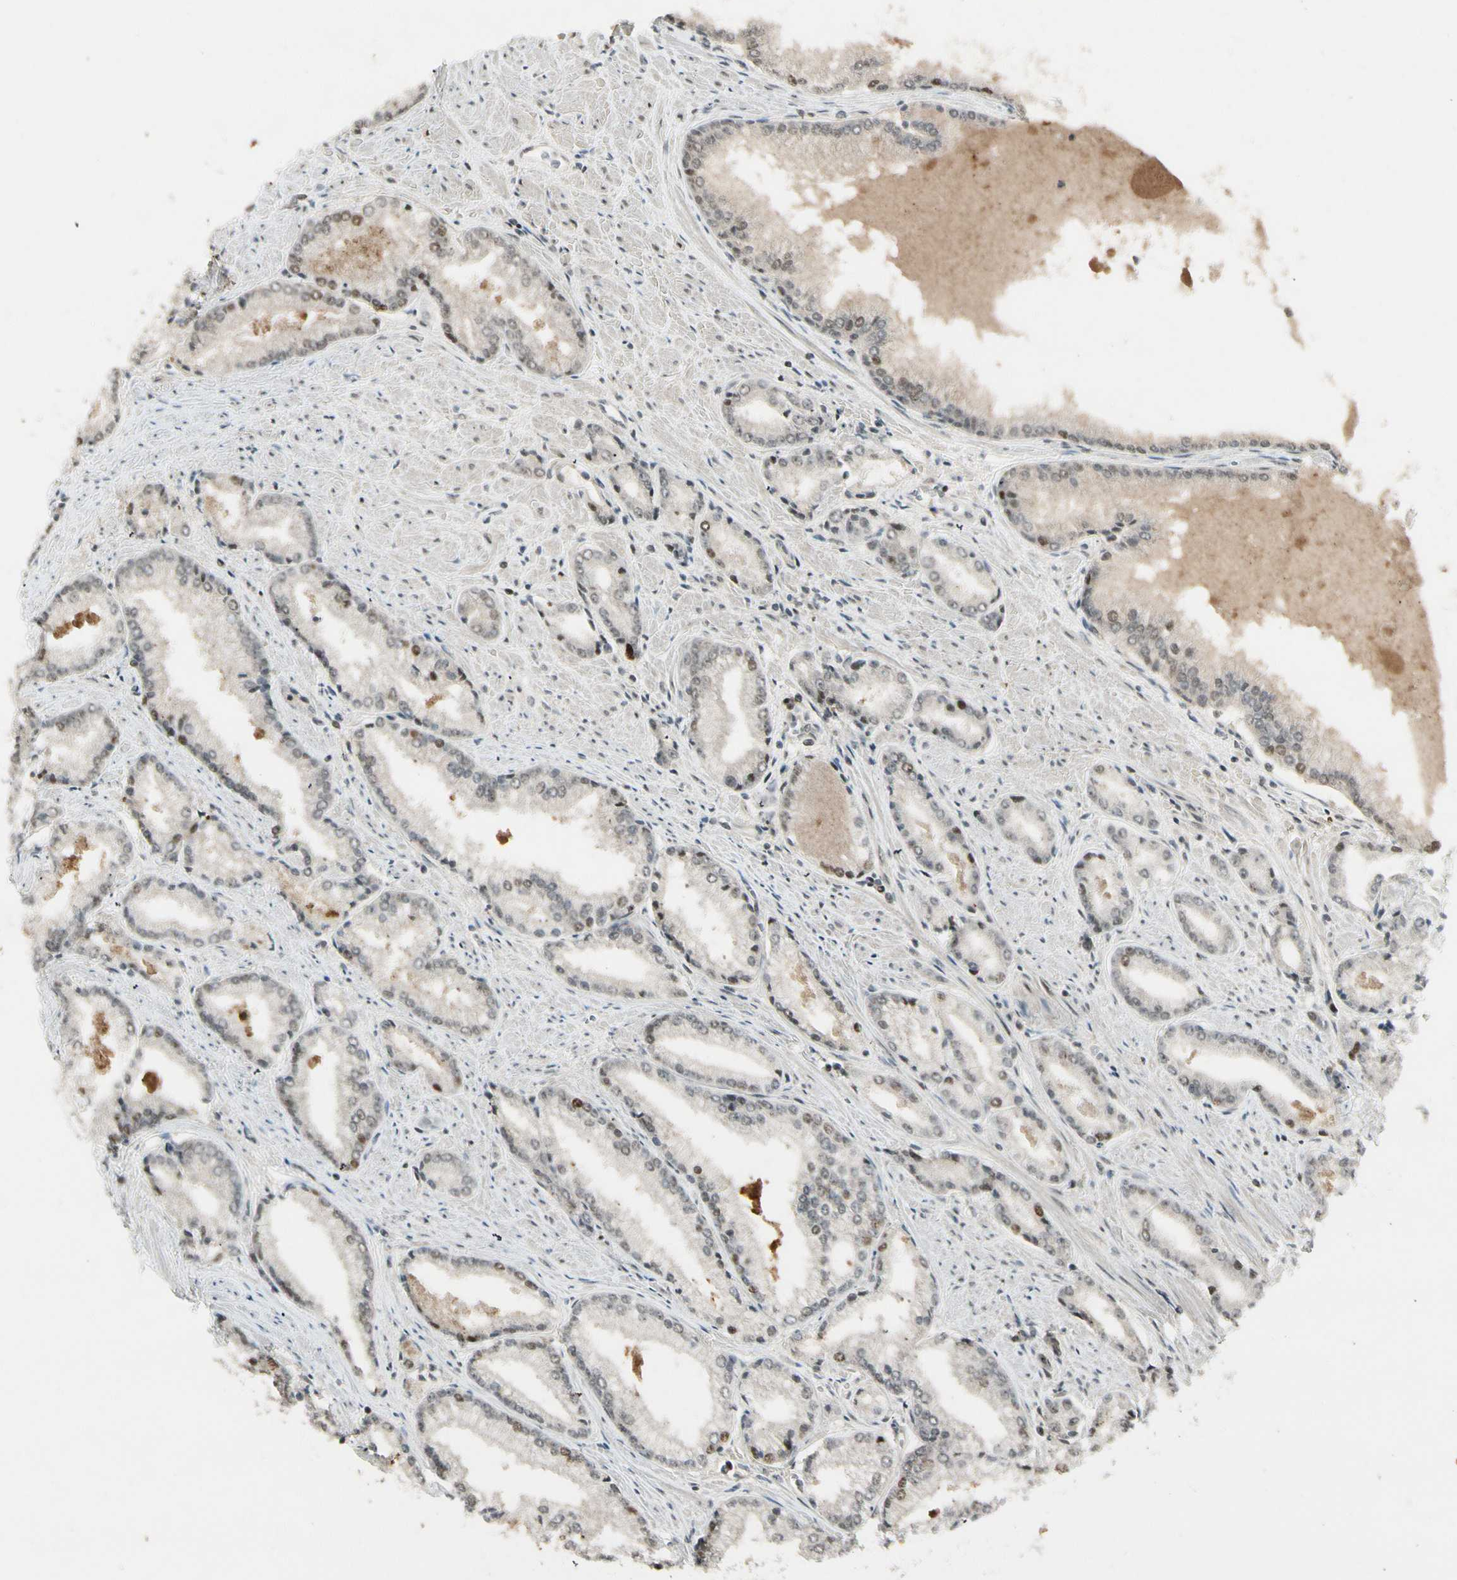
{"staining": {"intensity": "moderate", "quantity": "<25%", "location": "nuclear"}, "tissue": "prostate cancer", "cell_type": "Tumor cells", "image_type": "cancer", "snomed": [{"axis": "morphology", "description": "Adenocarcinoma, Low grade"}, {"axis": "topography", "description": "Prostate"}], "caption": "Human prostate cancer stained with a protein marker reveals moderate staining in tumor cells.", "gene": "CDK11A", "patient": {"sex": "male", "age": 64}}